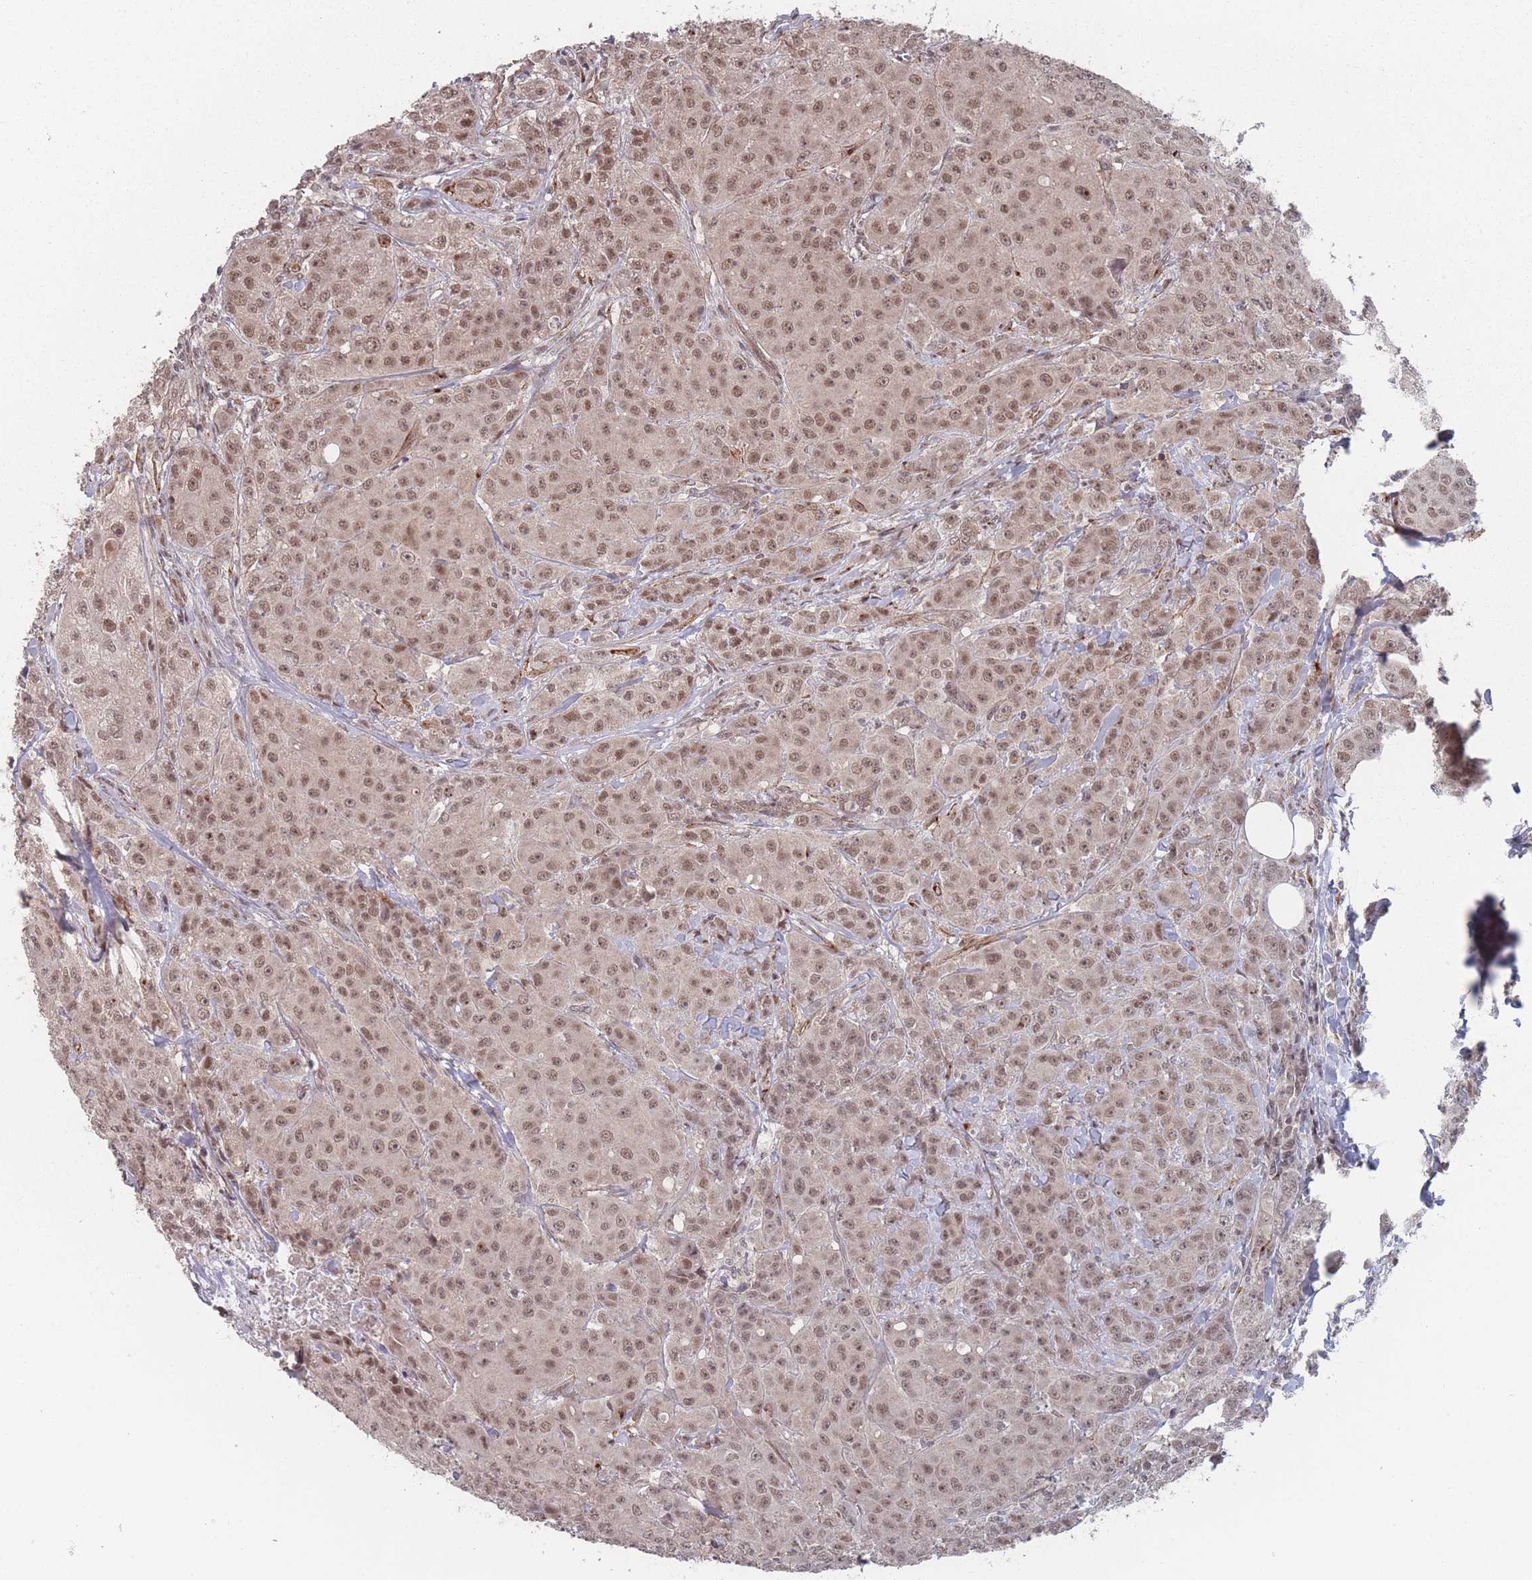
{"staining": {"intensity": "moderate", "quantity": ">75%", "location": "nuclear"}, "tissue": "breast cancer", "cell_type": "Tumor cells", "image_type": "cancer", "snomed": [{"axis": "morphology", "description": "Duct carcinoma"}, {"axis": "topography", "description": "Breast"}], "caption": "An IHC micrograph of tumor tissue is shown. Protein staining in brown shows moderate nuclear positivity in invasive ductal carcinoma (breast) within tumor cells. (brown staining indicates protein expression, while blue staining denotes nuclei).", "gene": "CNTRL", "patient": {"sex": "female", "age": 43}}